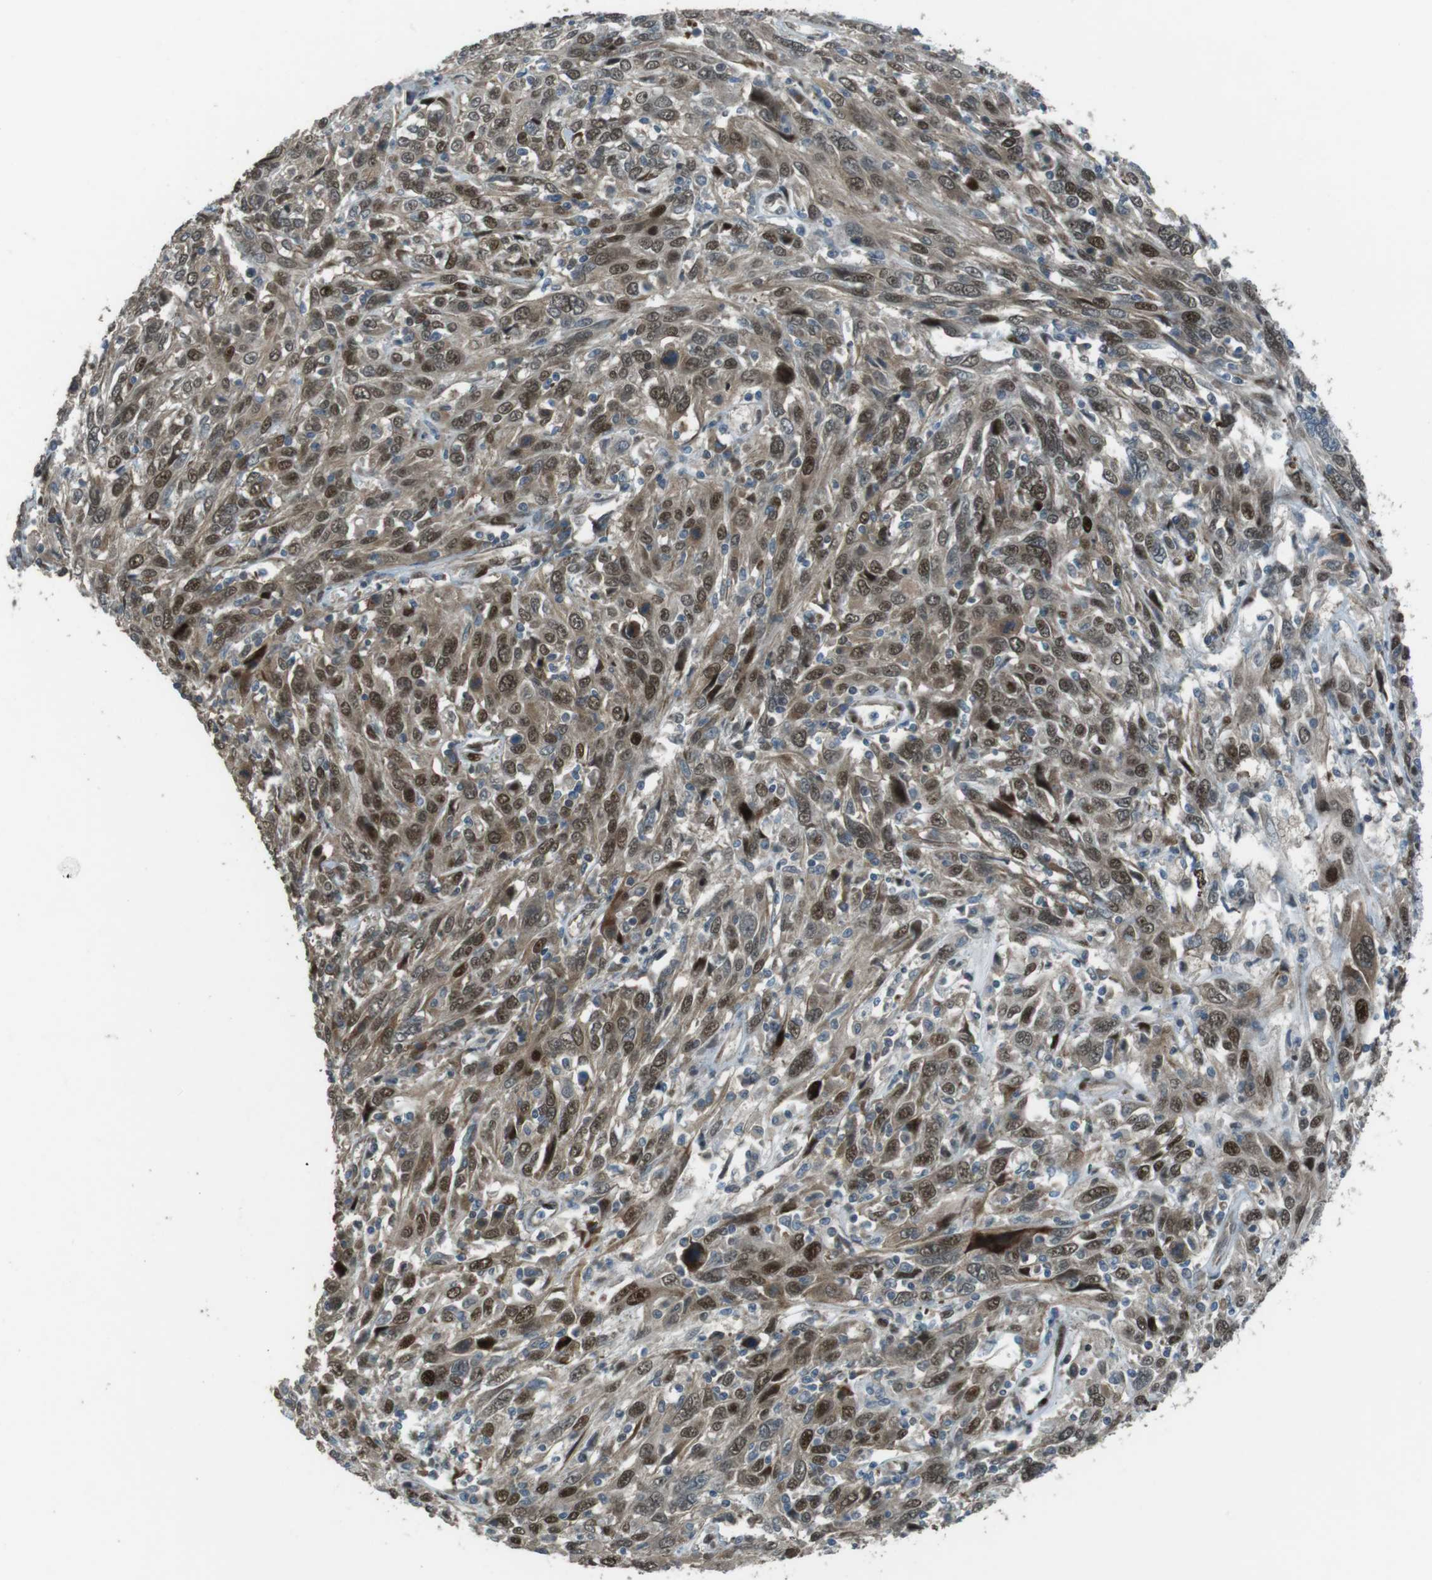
{"staining": {"intensity": "moderate", "quantity": "25%-75%", "location": "nuclear"}, "tissue": "cervical cancer", "cell_type": "Tumor cells", "image_type": "cancer", "snomed": [{"axis": "morphology", "description": "Squamous cell carcinoma, NOS"}, {"axis": "topography", "description": "Cervix"}], "caption": "Immunohistochemical staining of human cervical squamous cell carcinoma demonstrates medium levels of moderate nuclear protein positivity in about 25%-75% of tumor cells.", "gene": "ZNF330", "patient": {"sex": "female", "age": 46}}